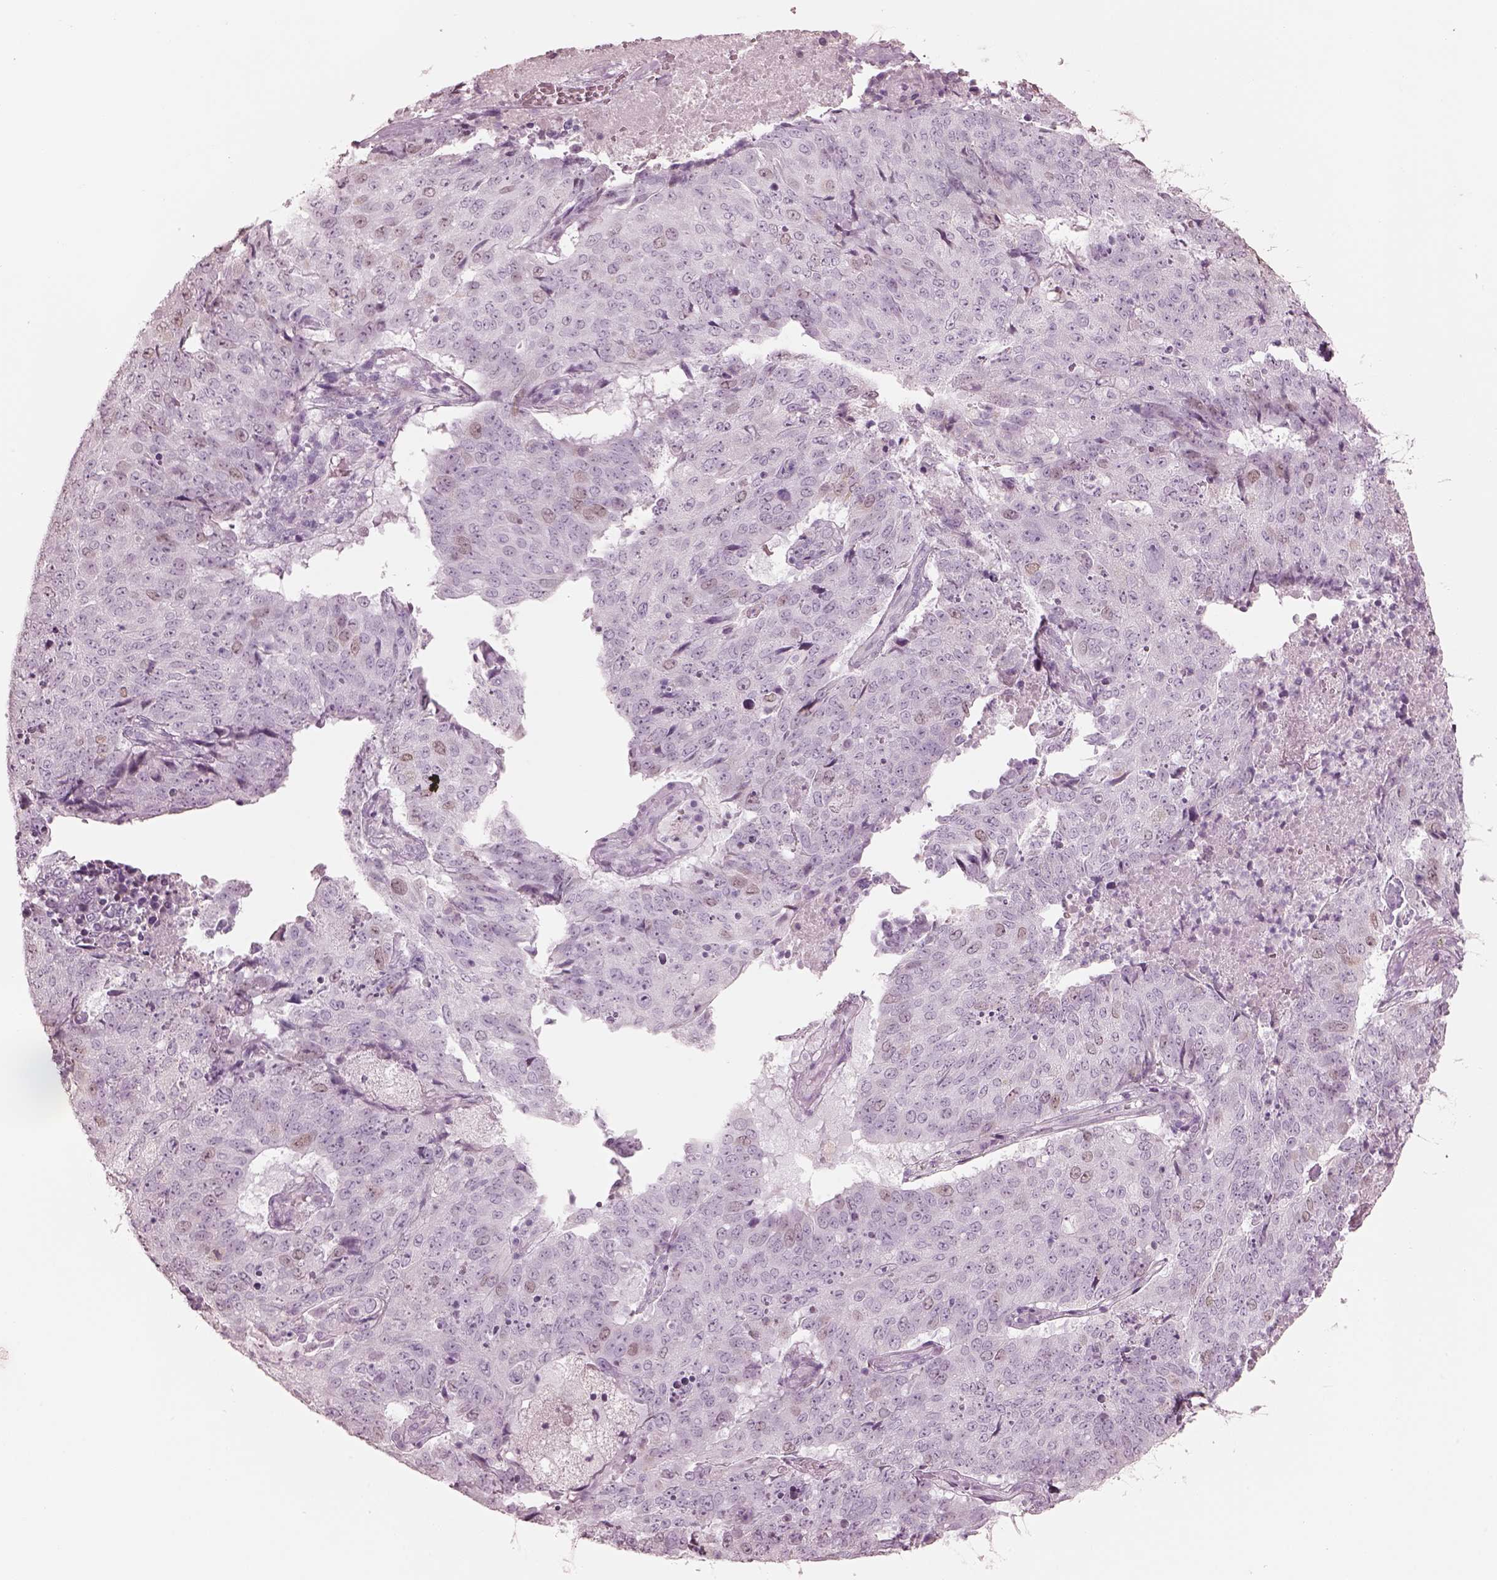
{"staining": {"intensity": "negative", "quantity": "none", "location": "none"}, "tissue": "lung cancer", "cell_type": "Tumor cells", "image_type": "cancer", "snomed": [{"axis": "morphology", "description": "Normal tissue, NOS"}, {"axis": "morphology", "description": "Squamous cell carcinoma, NOS"}, {"axis": "topography", "description": "Bronchus"}, {"axis": "topography", "description": "Lung"}], "caption": "This is an IHC micrograph of human lung squamous cell carcinoma. There is no expression in tumor cells.", "gene": "KRTAP24-1", "patient": {"sex": "male", "age": 64}}